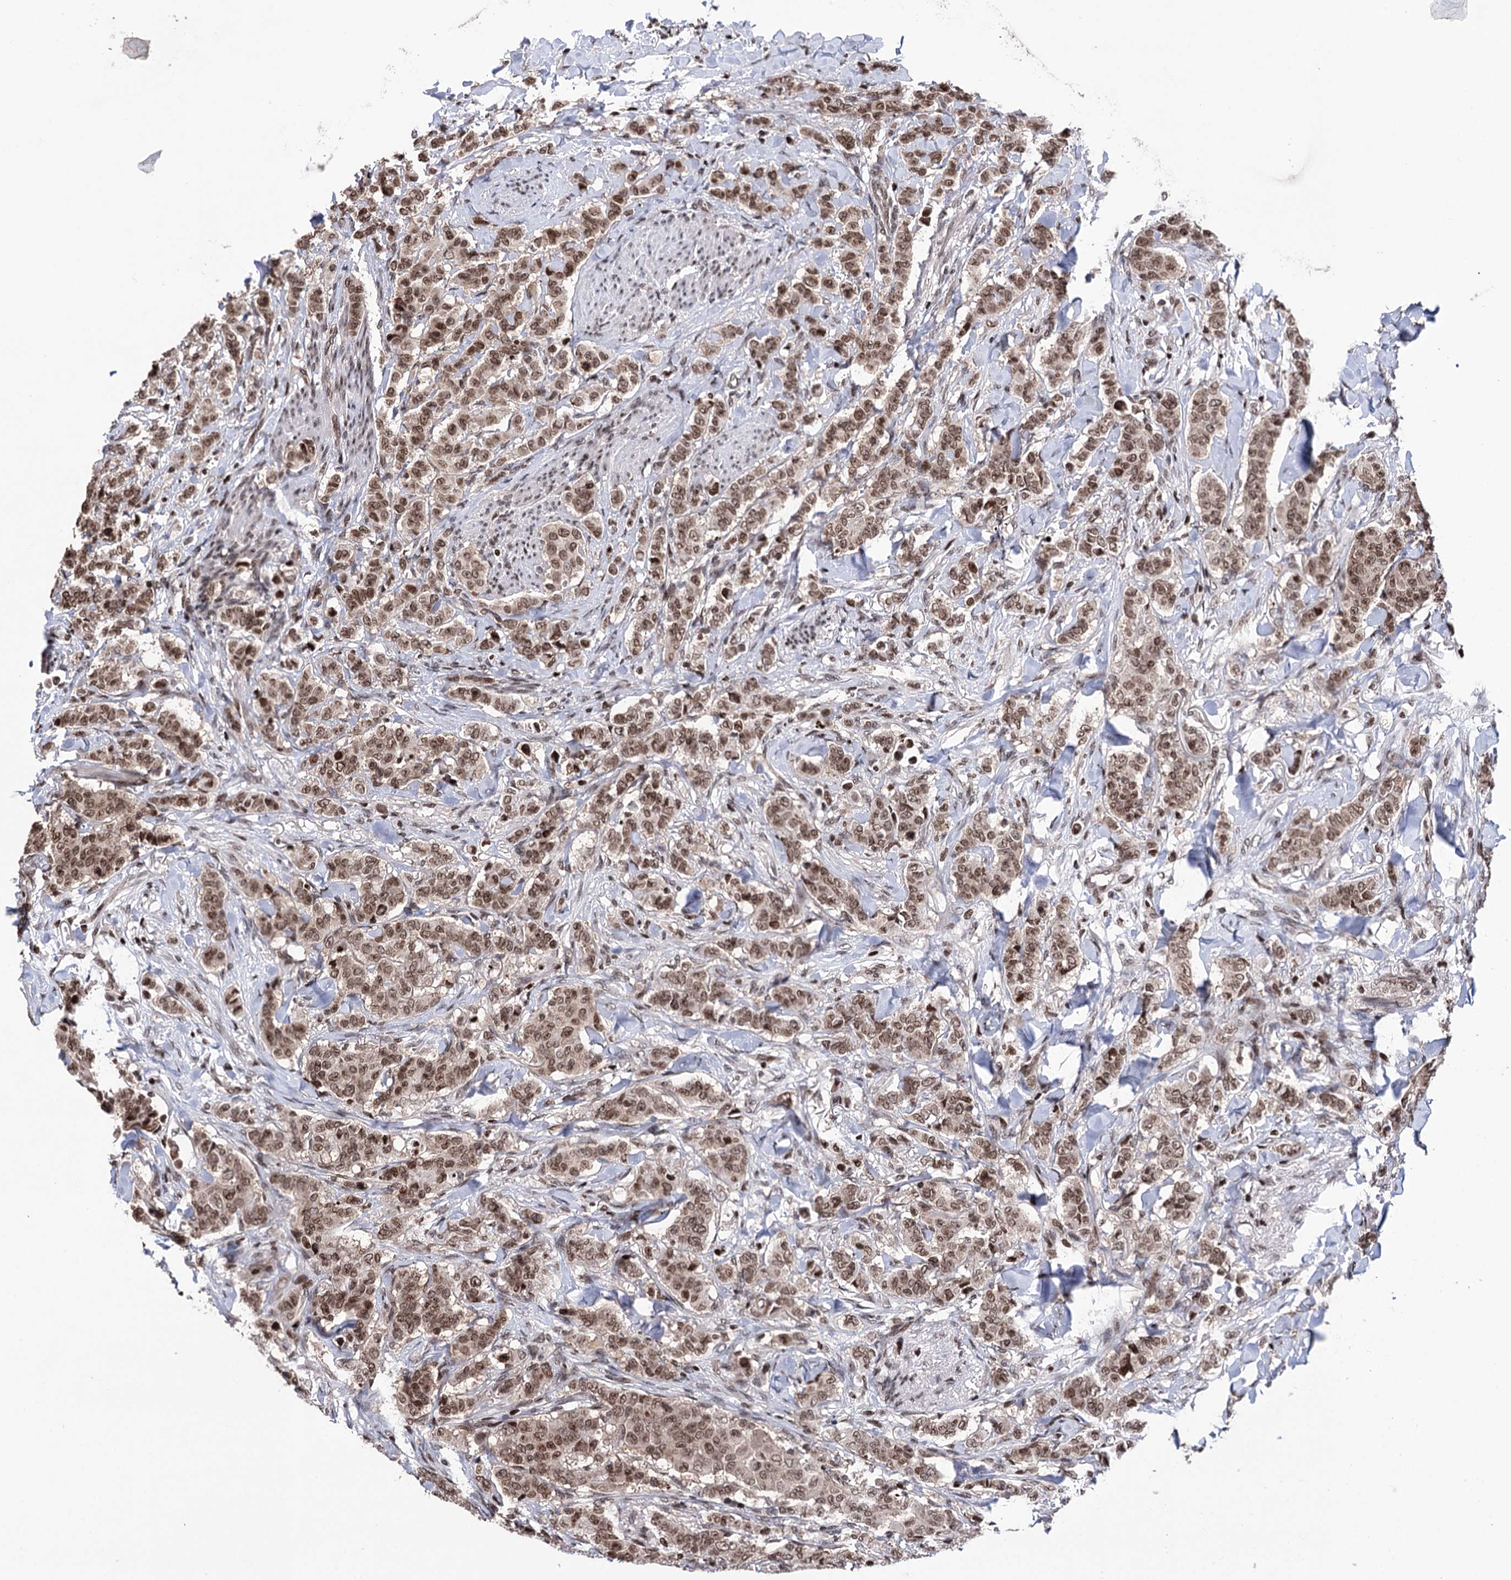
{"staining": {"intensity": "moderate", "quantity": ">75%", "location": "nuclear"}, "tissue": "breast cancer", "cell_type": "Tumor cells", "image_type": "cancer", "snomed": [{"axis": "morphology", "description": "Duct carcinoma"}, {"axis": "topography", "description": "Breast"}], "caption": "This histopathology image displays immunohistochemistry (IHC) staining of human breast infiltrating ductal carcinoma, with medium moderate nuclear expression in approximately >75% of tumor cells.", "gene": "CCDC77", "patient": {"sex": "female", "age": 40}}